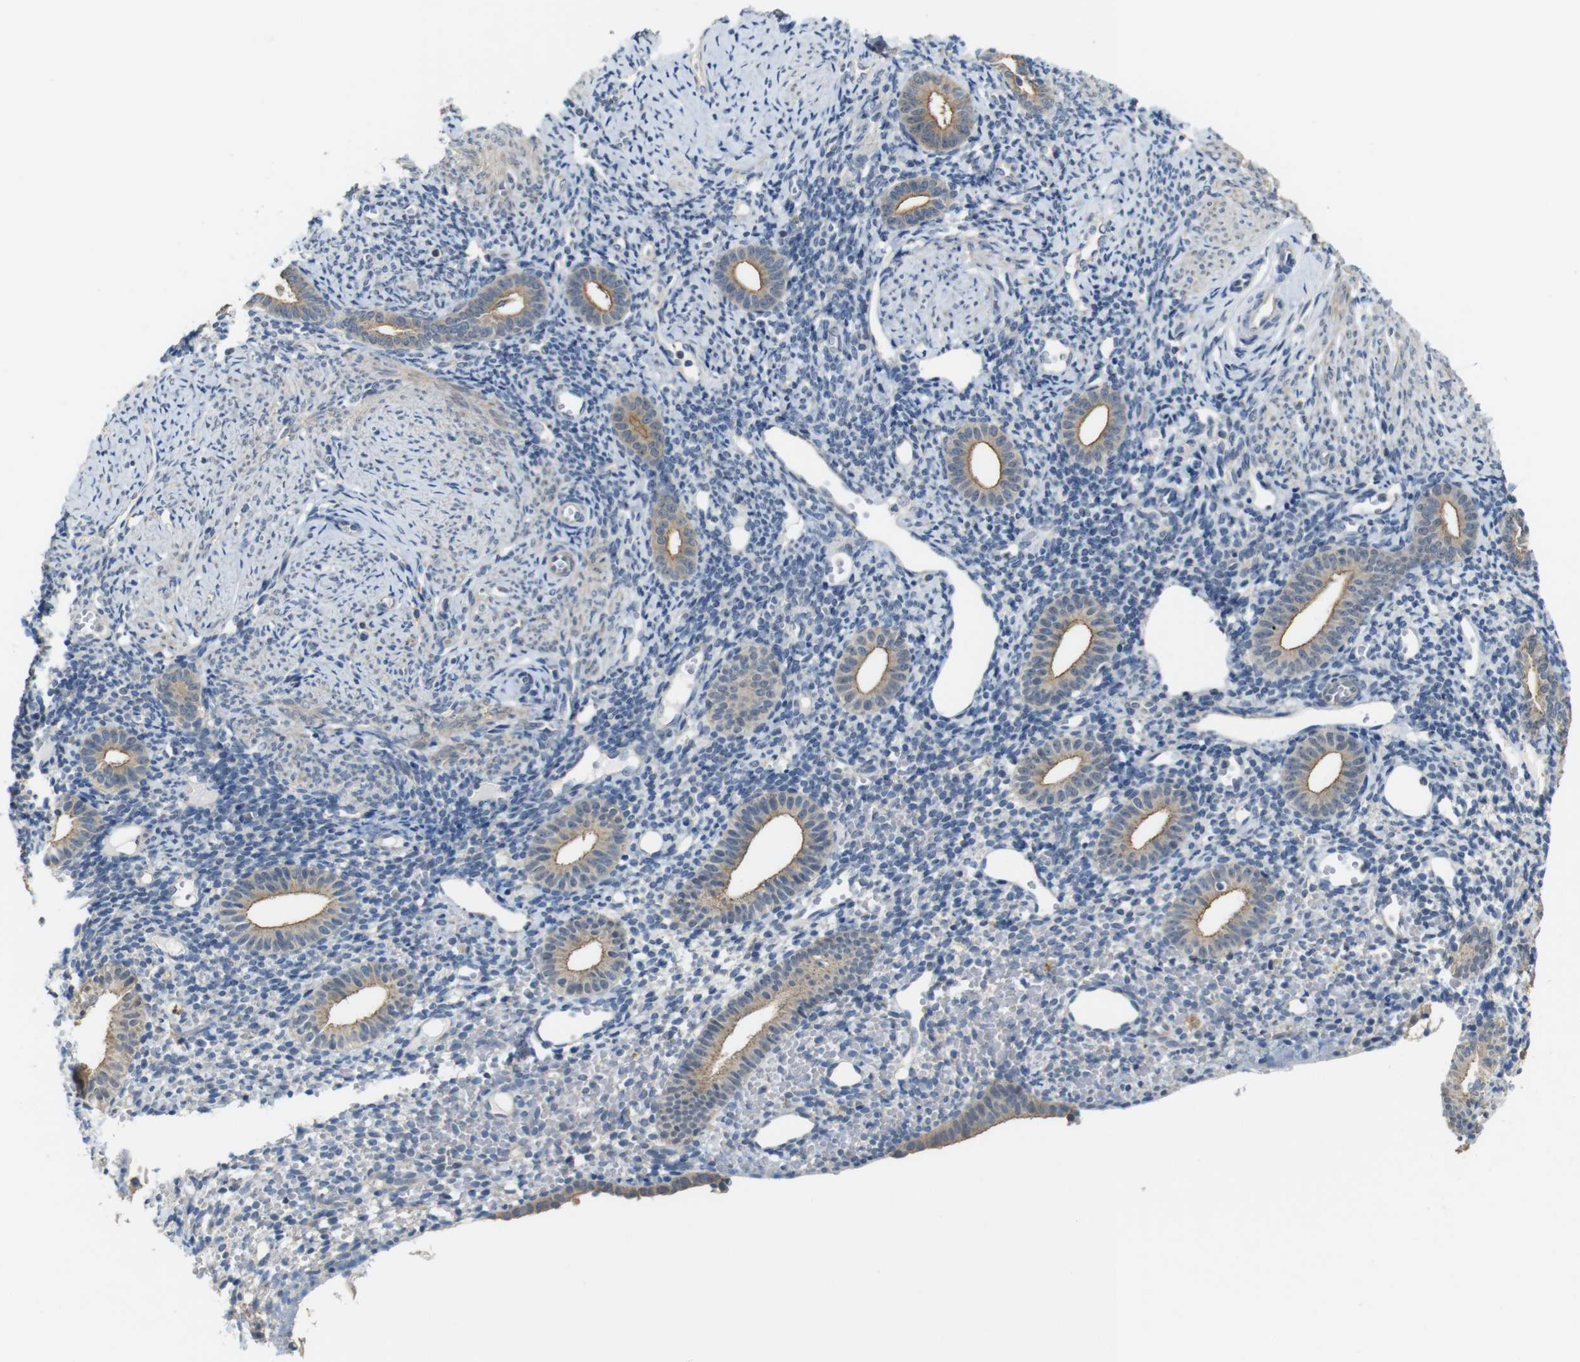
{"staining": {"intensity": "moderate", "quantity": "<25%", "location": "cytoplasmic/membranous"}, "tissue": "endometrium", "cell_type": "Cells in endometrial stroma", "image_type": "normal", "snomed": [{"axis": "morphology", "description": "Normal tissue, NOS"}, {"axis": "topography", "description": "Endometrium"}], "caption": "Protein staining of unremarkable endometrium reveals moderate cytoplasmic/membranous positivity in about <25% of cells in endometrial stroma. (IHC, brightfield microscopy, high magnification).", "gene": "CDC34", "patient": {"sex": "female", "age": 50}}